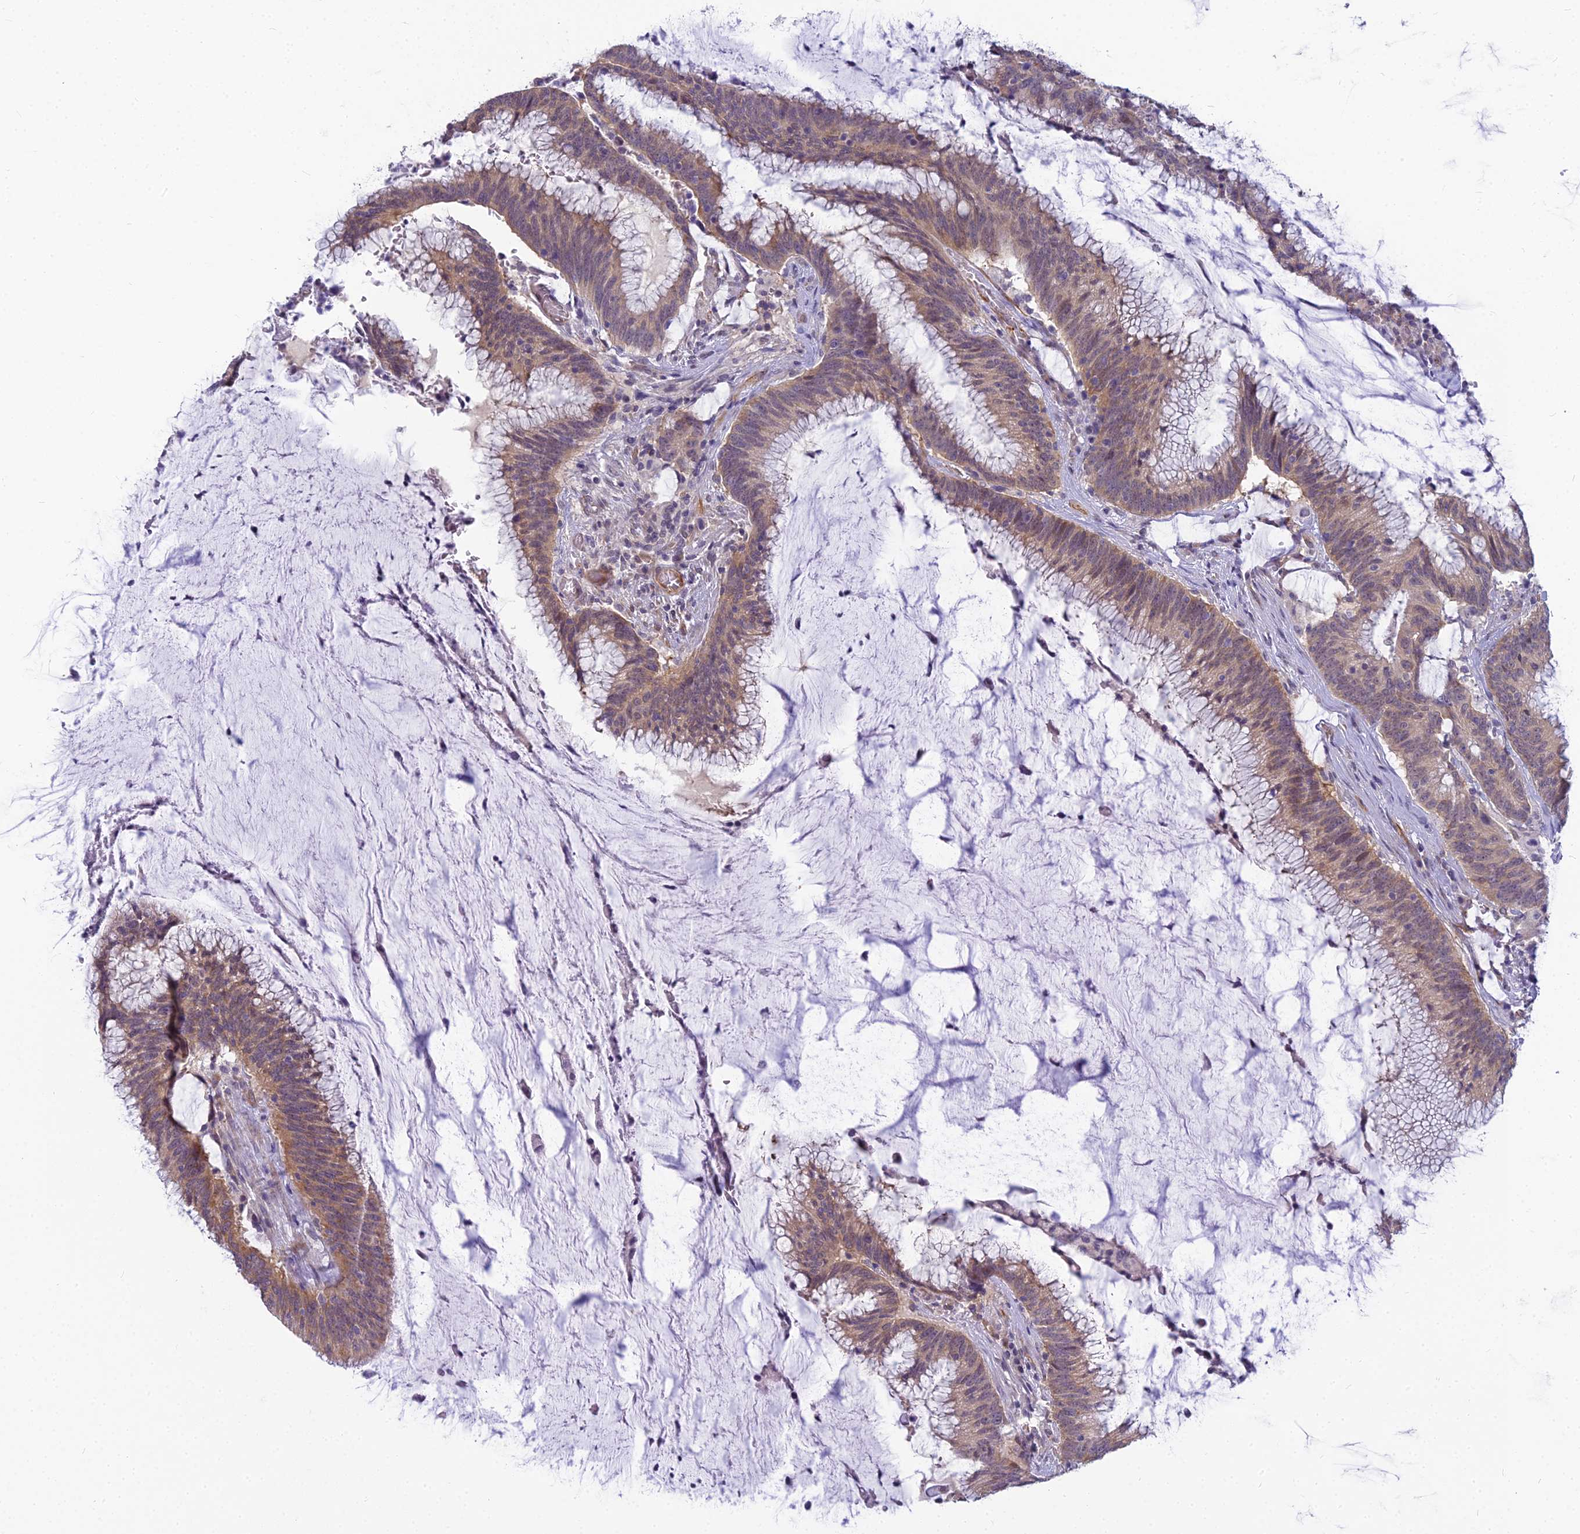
{"staining": {"intensity": "weak", "quantity": ">75%", "location": "cytoplasmic/membranous,nuclear"}, "tissue": "colorectal cancer", "cell_type": "Tumor cells", "image_type": "cancer", "snomed": [{"axis": "morphology", "description": "Adenocarcinoma, NOS"}, {"axis": "topography", "description": "Rectum"}], "caption": "DAB (3,3'-diaminobenzidine) immunohistochemical staining of colorectal adenocarcinoma reveals weak cytoplasmic/membranous and nuclear protein expression in about >75% of tumor cells.", "gene": "RGL3", "patient": {"sex": "female", "age": 77}}